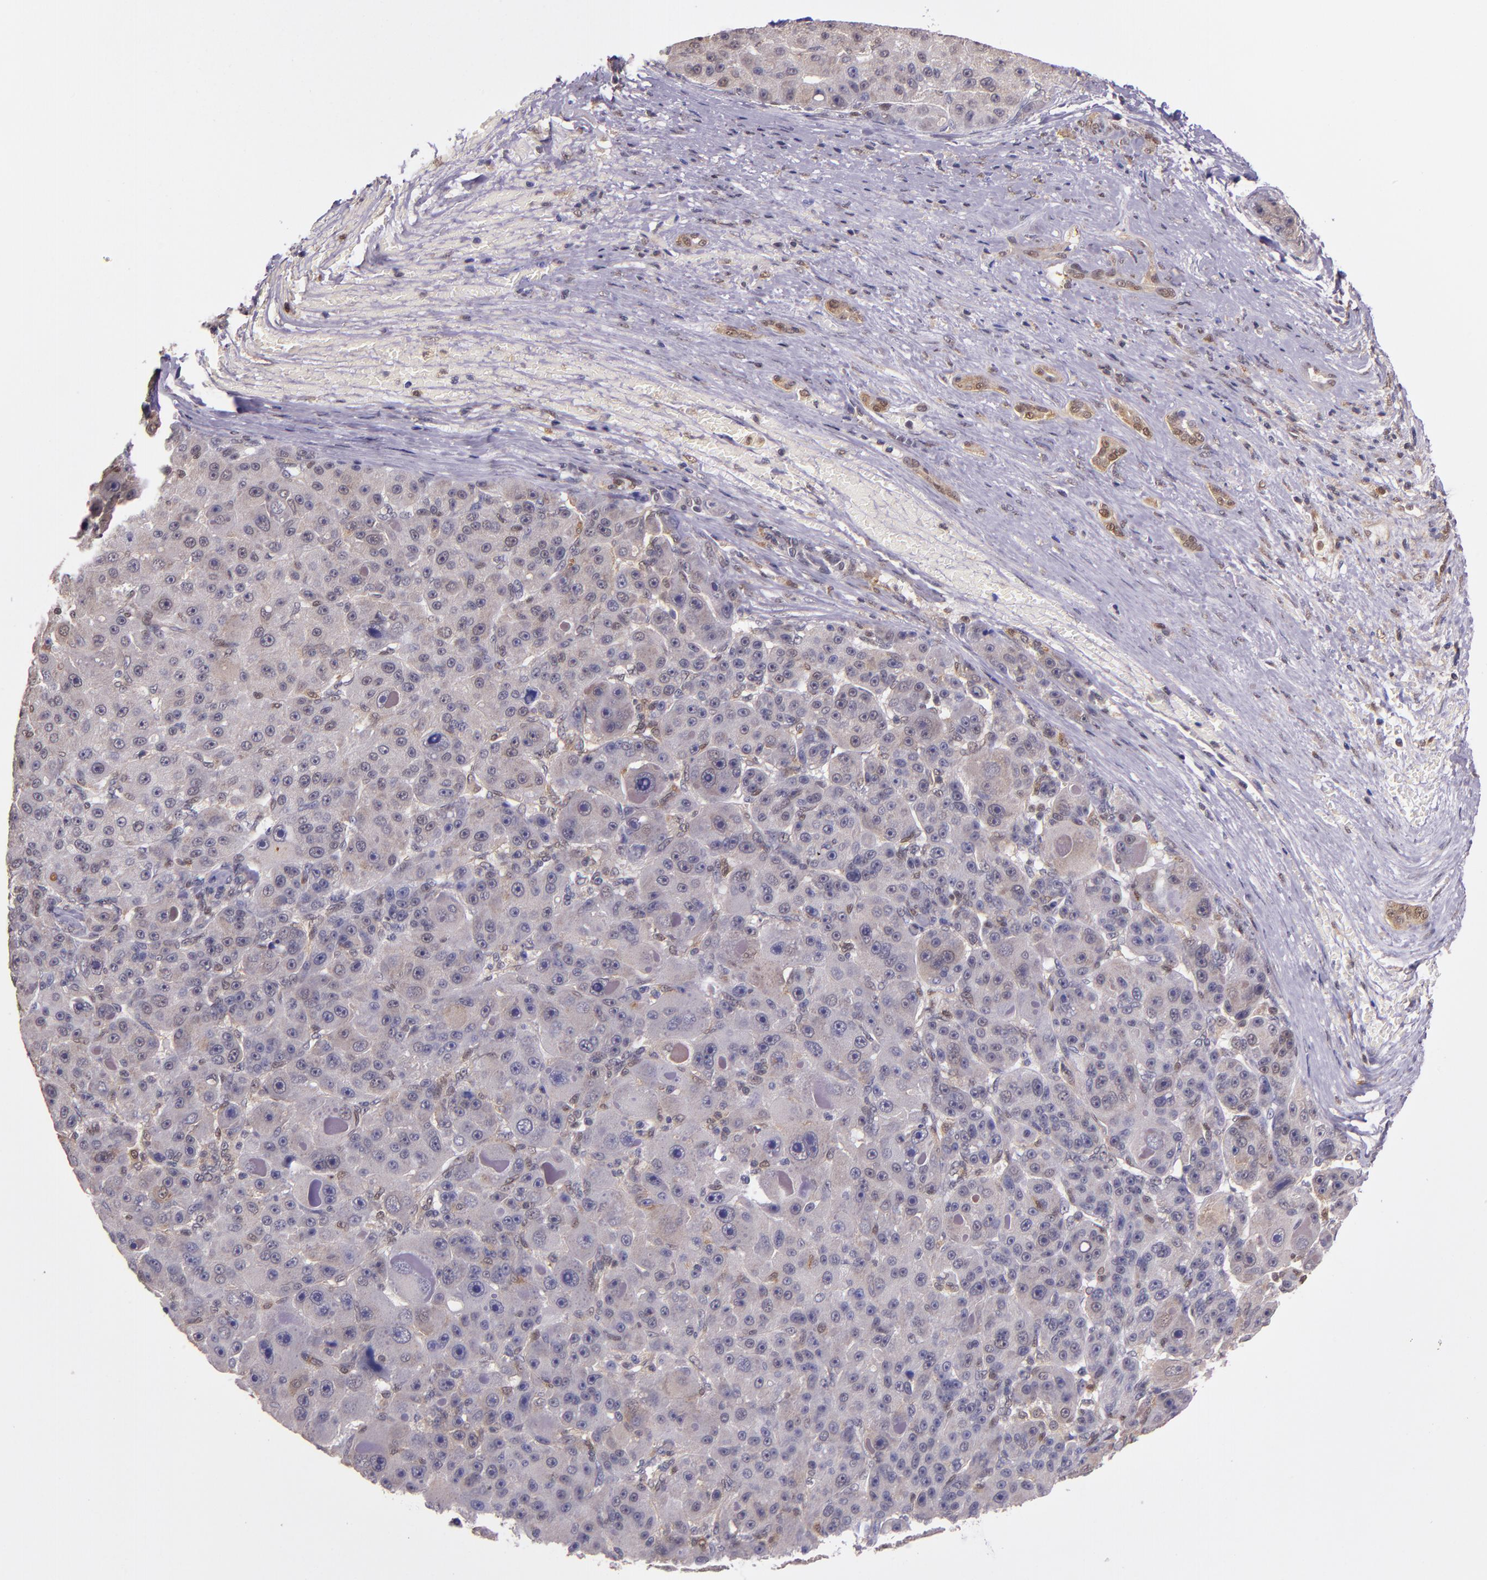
{"staining": {"intensity": "weak", "quantity": "25%-75%", "location": "cytoplasmic/membranous,nuclear"}, "tissue": "liver cancer", "cell_type": "Tumor cells", "image_type": "cancer", "snomed": [{"axis": "morphology", "description": "Carcinoma, Hepatocellular, NOS"}, {"axis": "topography", "description": "Liver"}], "caption": "A histopathology image showing weak cytoplasmic/membranous and nuclear staining in about 25%-75% of tumor cells in liver cancer (hepatocellular carcinoma), as visualized by brown immunohistochemical staining.", "gene": "STAT6", "patient": {"sex": "male", "age": 76}}